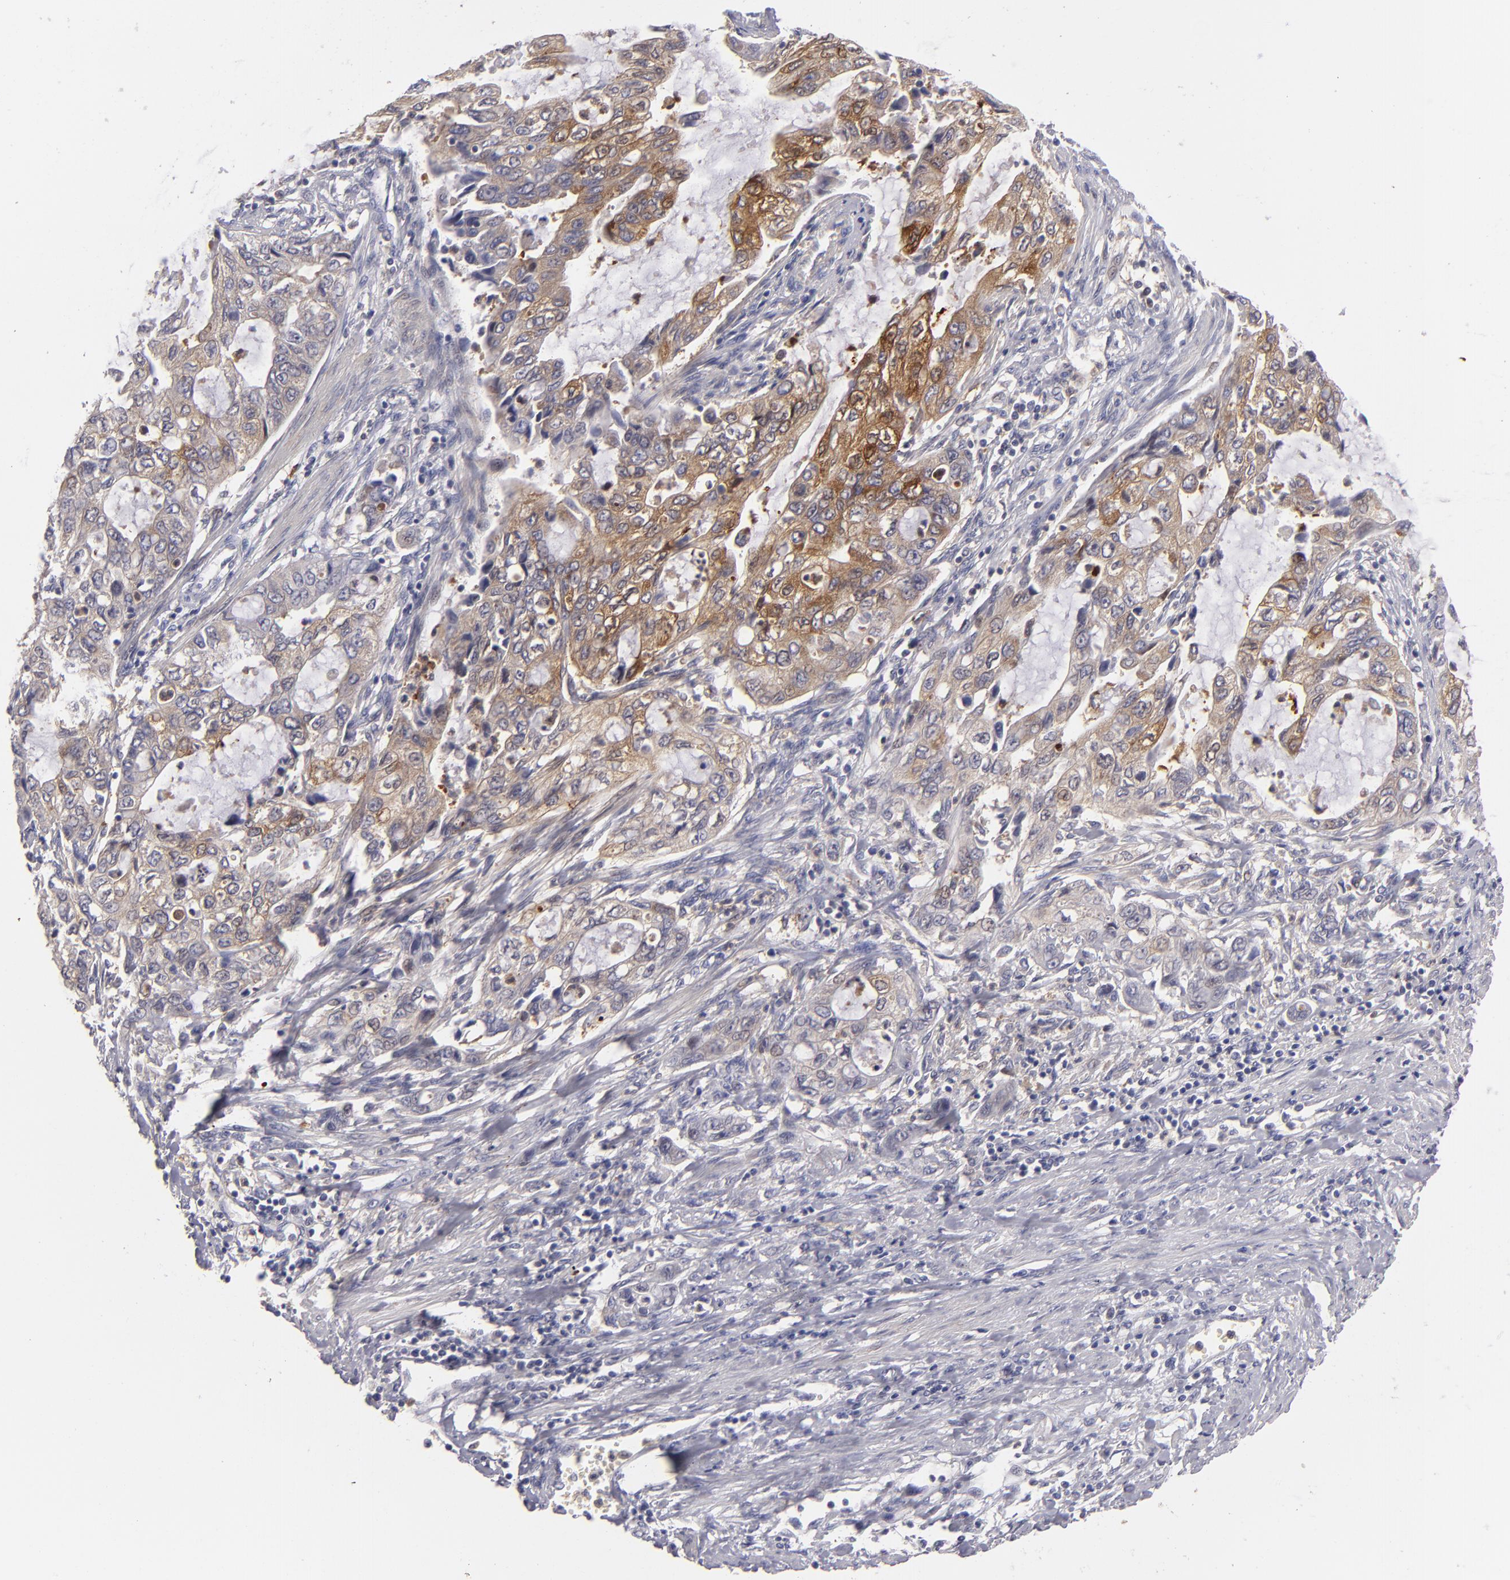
{"staining": {"intensity": "moderate", "quantity": "25%-75%", "location": "cytoplasmic/membranous"}, "tissue": "stomach cancer", "cell_type": "Tumor cells", "image_type": "cancer", "snomed": [{"axis": "morphology", "description": "Adenocarcinoma, NOS"}, {"axis": "topography", "description": "Stomach, upper"}], "caption": "Stomach cancer stained with DAB immunohistochemistry shows medium levels of moderate cytoplasmic/membranous staining in approximately 25%-75% of tumor cells.", "gene": "MMP10", "patient": {"sex": "female", "age": 52}}